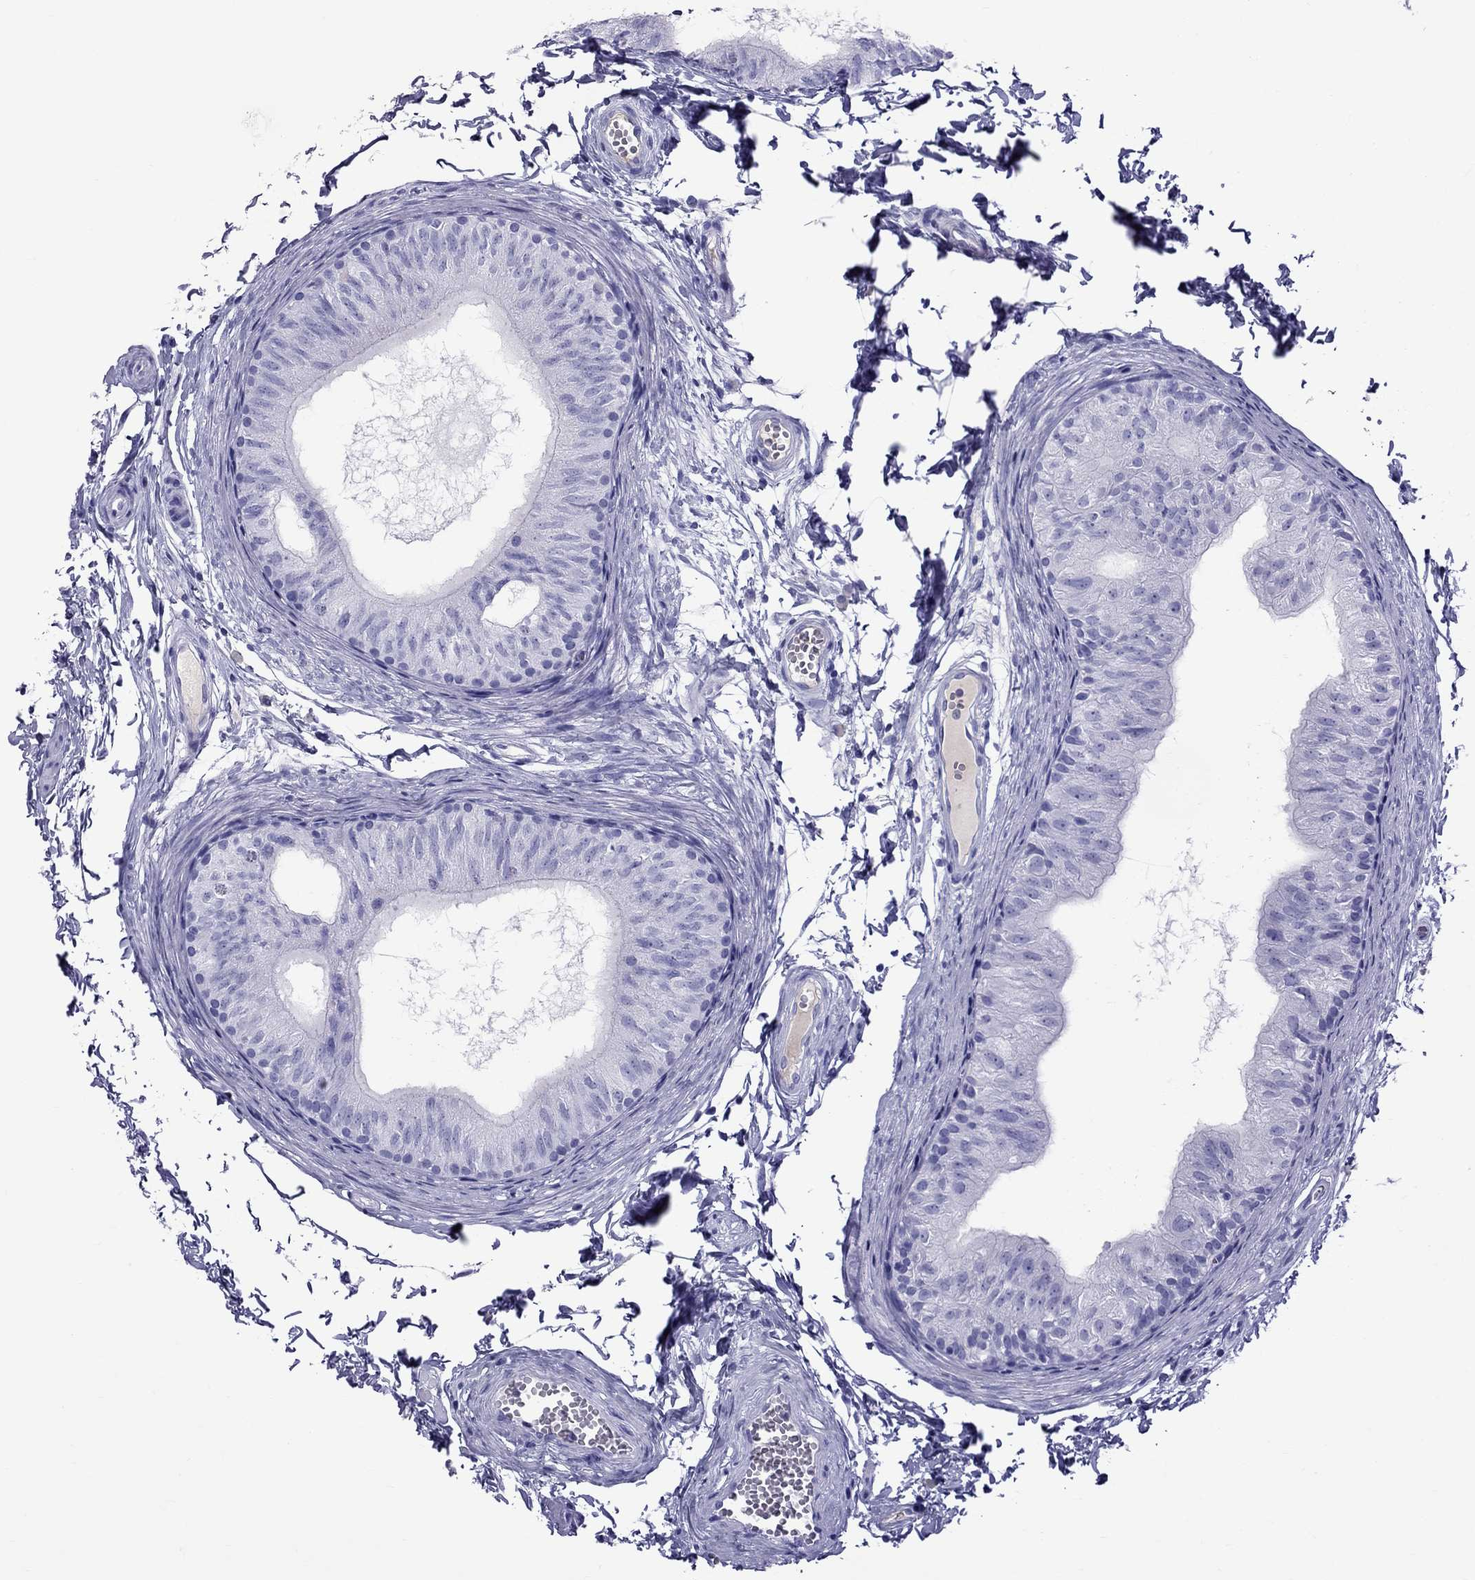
{"staining": {"intensity": "negative", "quantity": "none", "location": "none"}, "tissue": "epididymis", "cell_type": "Glandular cells", "image_type": "normal", "snomed": [{"axis": "morphology", "description": "Normal tissue, NOS"}, {"axis": "topography", "description": "Epididymis"}], "caption": "This is a image of immunohistochemistry staining of unremarkable epididymis, which shows no staining in glandular cells.", "gene": "SCART1", "patient": {"sex": "male", "age": 22}}